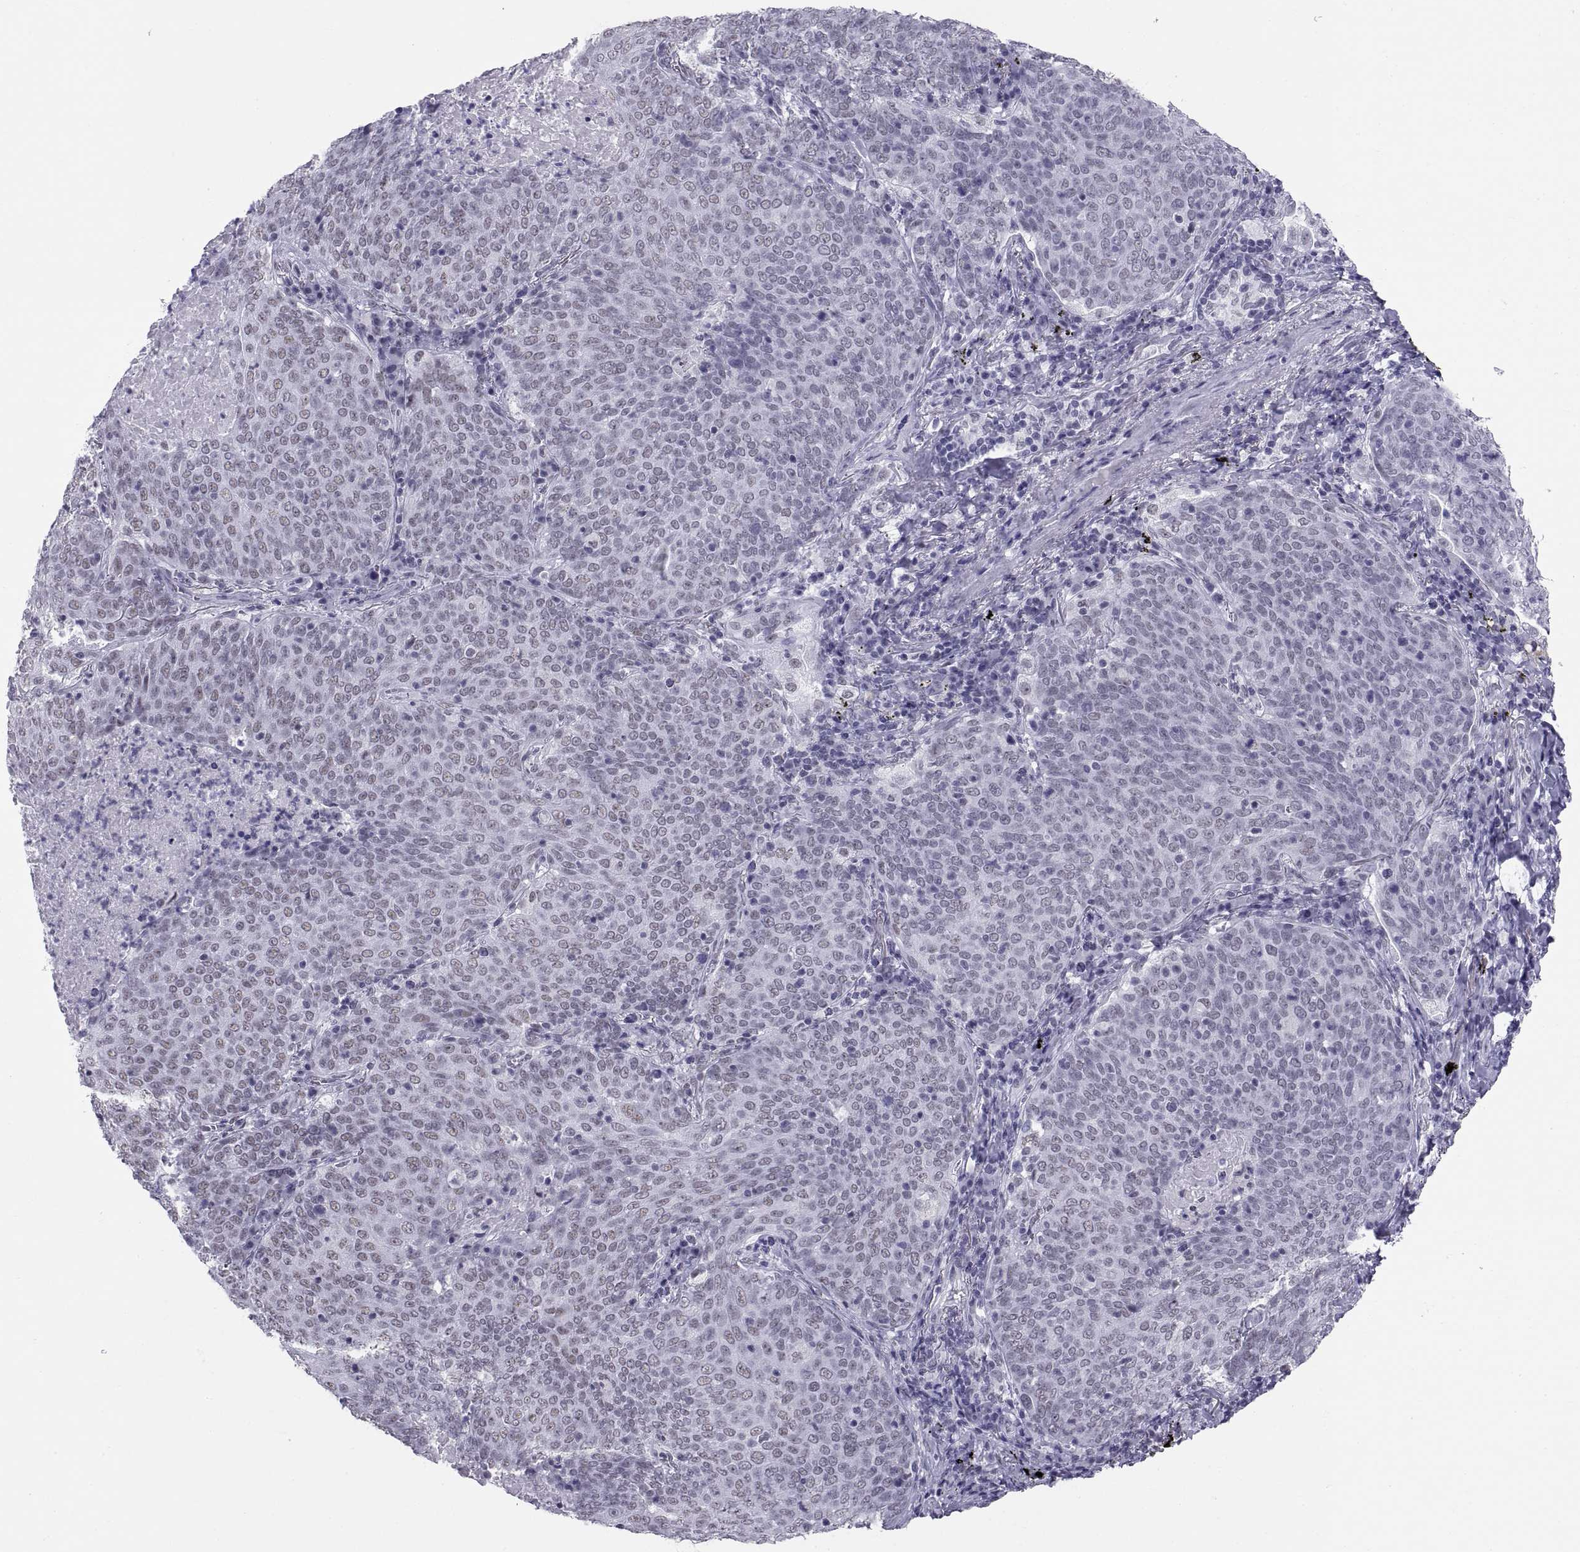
{"staining": {"intensity": "weak", "quantity": "25%-75%", "location": "nuclear"}, "tissue": "lung cancer", "cell_type": "Tumor cells", "image_type": "cancer", "snomed": [{"axis": "morphology", "description": "Squamous cell carcinoma, NOS"}, {"axis": "topography", "description": "Lung"}], "caption": "Lung squamous cell carcinoma stained for a protein reveals weak nuclear positivity in tumor cells.", "gene": "NEUROD6", "patient": {"sex": "male", "age": 82}}